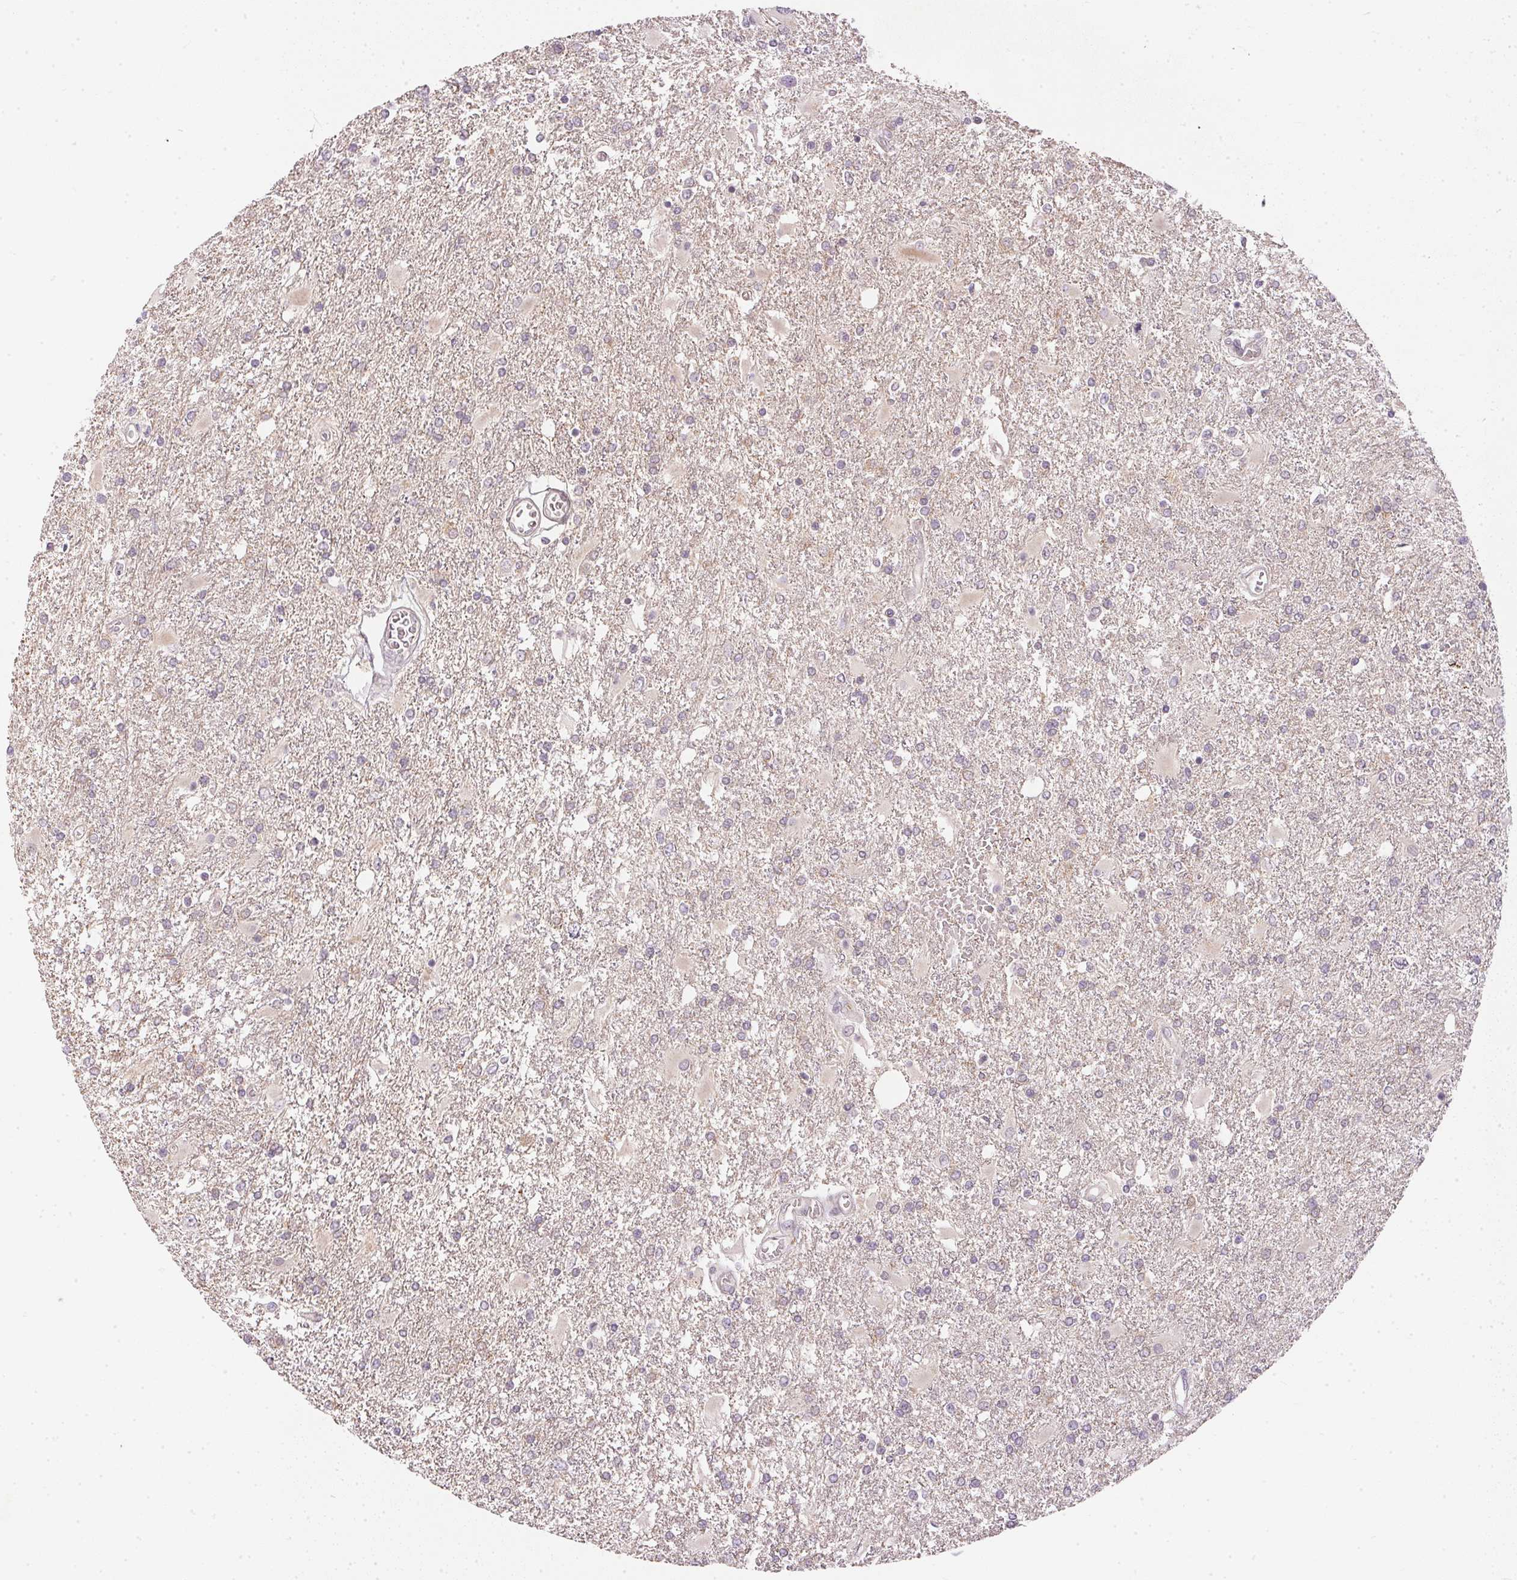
{"staining": {"intensity": "negative", "quantity": "none", "location": "none"}, "tissue": "glioma", "cell_type": "Tumor cells", "image_type": "cancer", "snomed": [{"axis": "morphology", "description": "Glioma, malignant, High grade"}, {"axis": "topography", "description": "Cerebral cortex"}], "caption": "Immunohistochemical staining of malignant high-grade glioma displays no significant expression in tumor cells.", "gene": "TTC23L", "patient": {"sex": "male", "age": 79}}